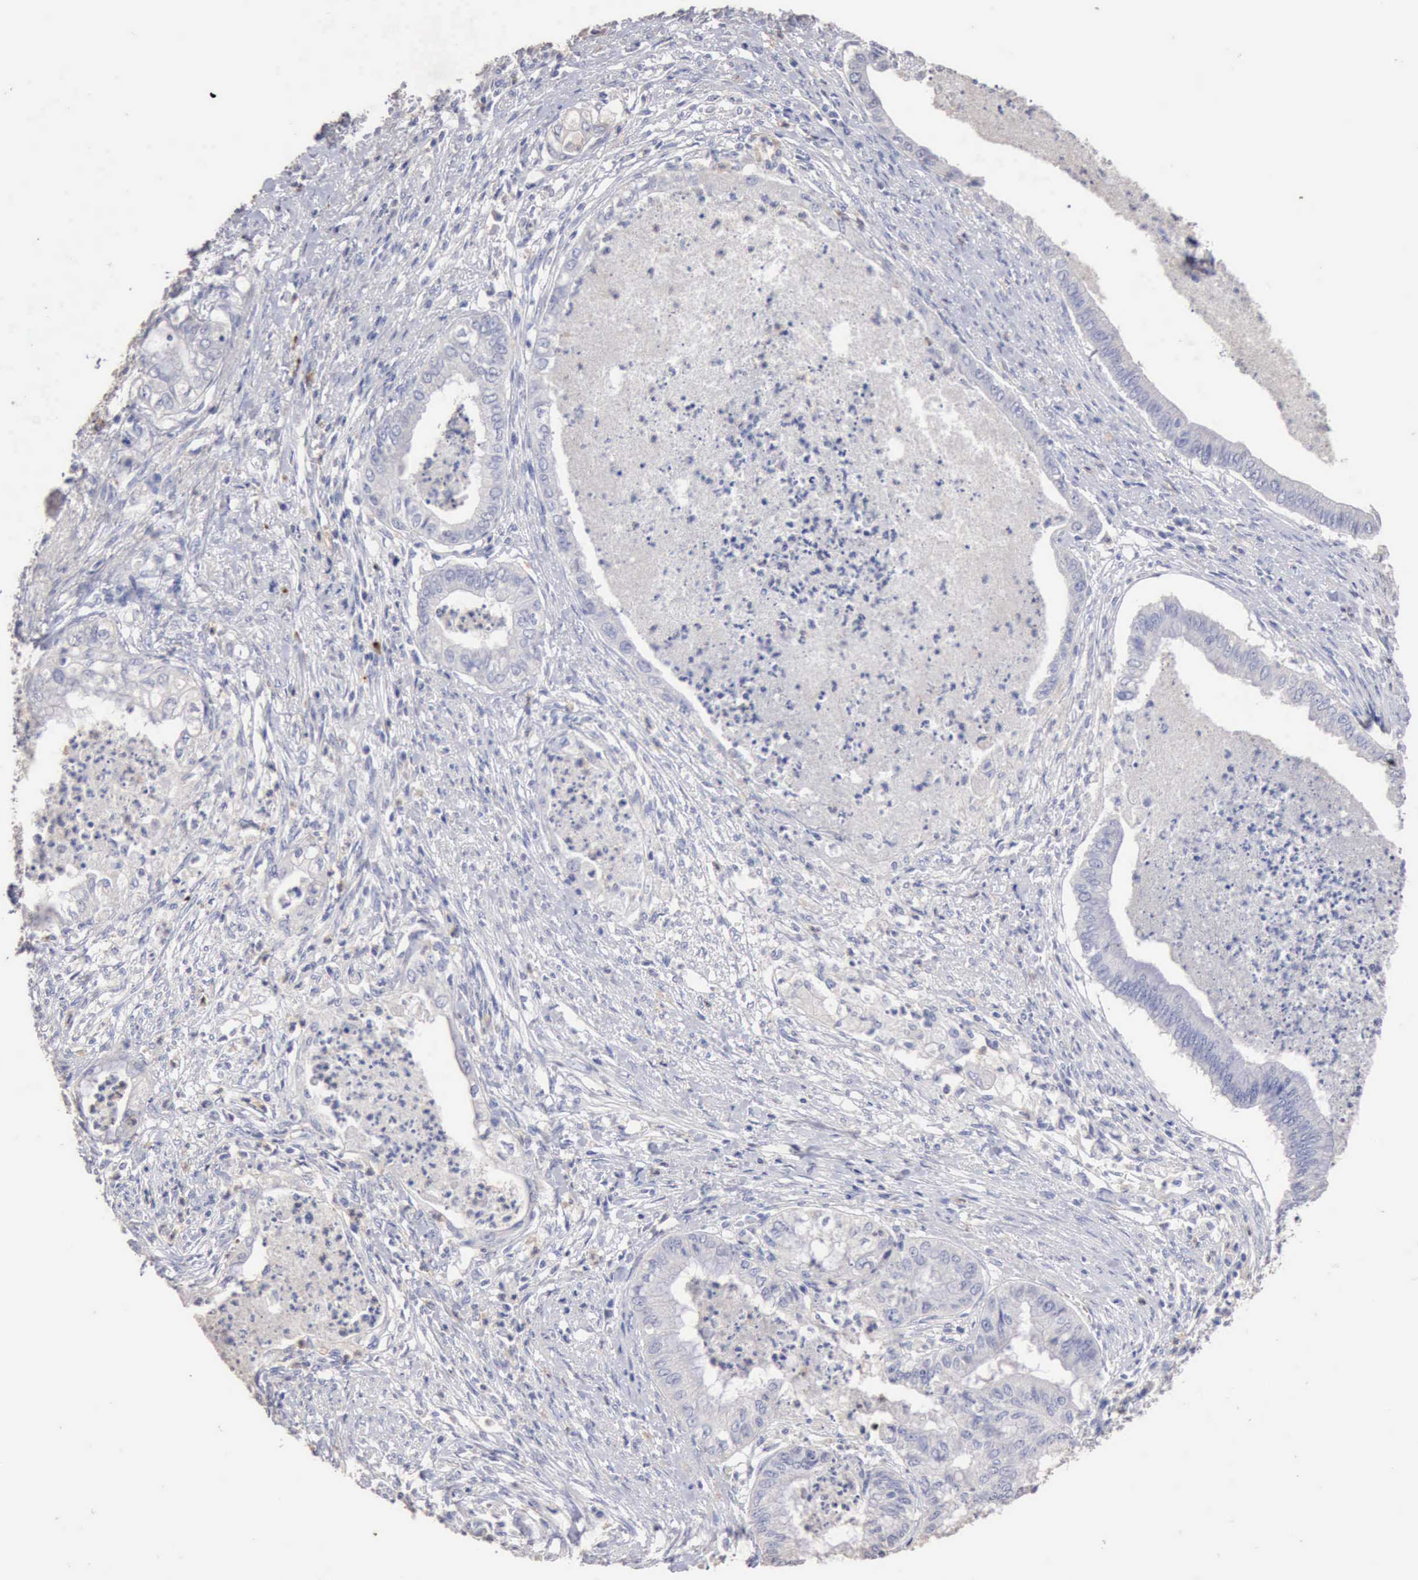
{"staining": {"intensity": "negative", "quantity": "none", "location": "none"}, "tissue": "endometrial cancer", "cell_type": "Tumor cells", "image_type": "cancer", "snomed": [{"axis": "morphology", "description": "Necrosis, NOS"}, {"axis": "morphology", "description": "Adenocarcinoma, NOS"}, {"axis": "topography", "description": "Endometrium"}], "caption": "Immunohistochemical staining of endometrial cancer shows no significant expression in tumor cells.", "gene": "KRT6B", "patient": {"sex": "female", "age": 79}}